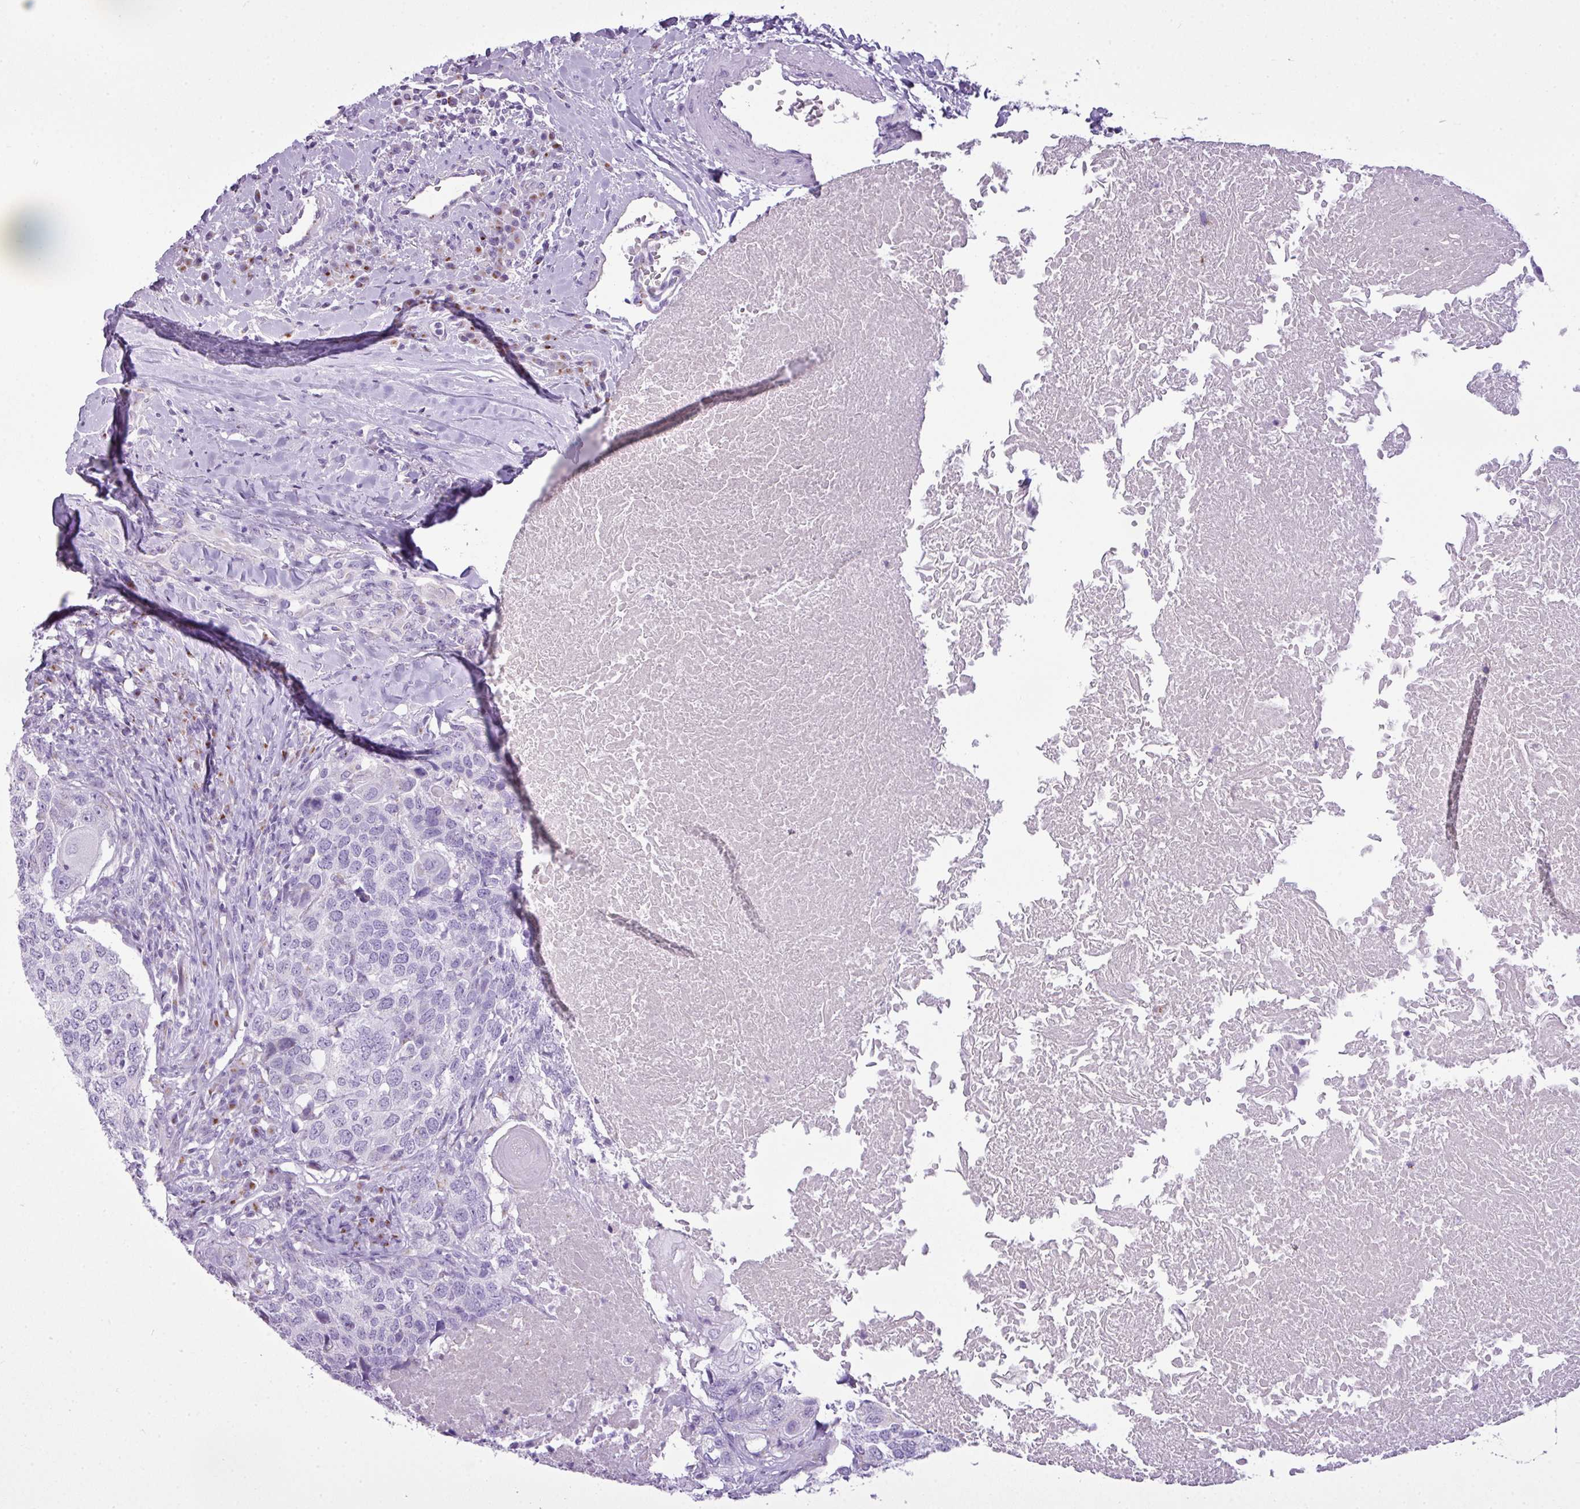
{"staining": {"intensity": "negative", "quantity": "none", "location": "none"}, "tissue": "head and neck cancer", "cell_type": "Tumor cells", "image_type": "cancer", "snomed": [{"axis": "morphology", "description": "Squamous cell carcinoma, NOS"}, {"axis": "morphology", "description": "Squamous cell carcinoma, metastatic, NOS"}, {"axis": "topography", "description": "Lymph node"}, {"axis": "topography", "description": "Head-Neck"}], "caption": "IHC micrograph of neoplastic tissue: human head and neck squamous cell carcinoma stained with DAB reveals no significant protein expression in tumor cells.", "gene": "FAM43A", "patient": {"sex": "male", "age": 62}}